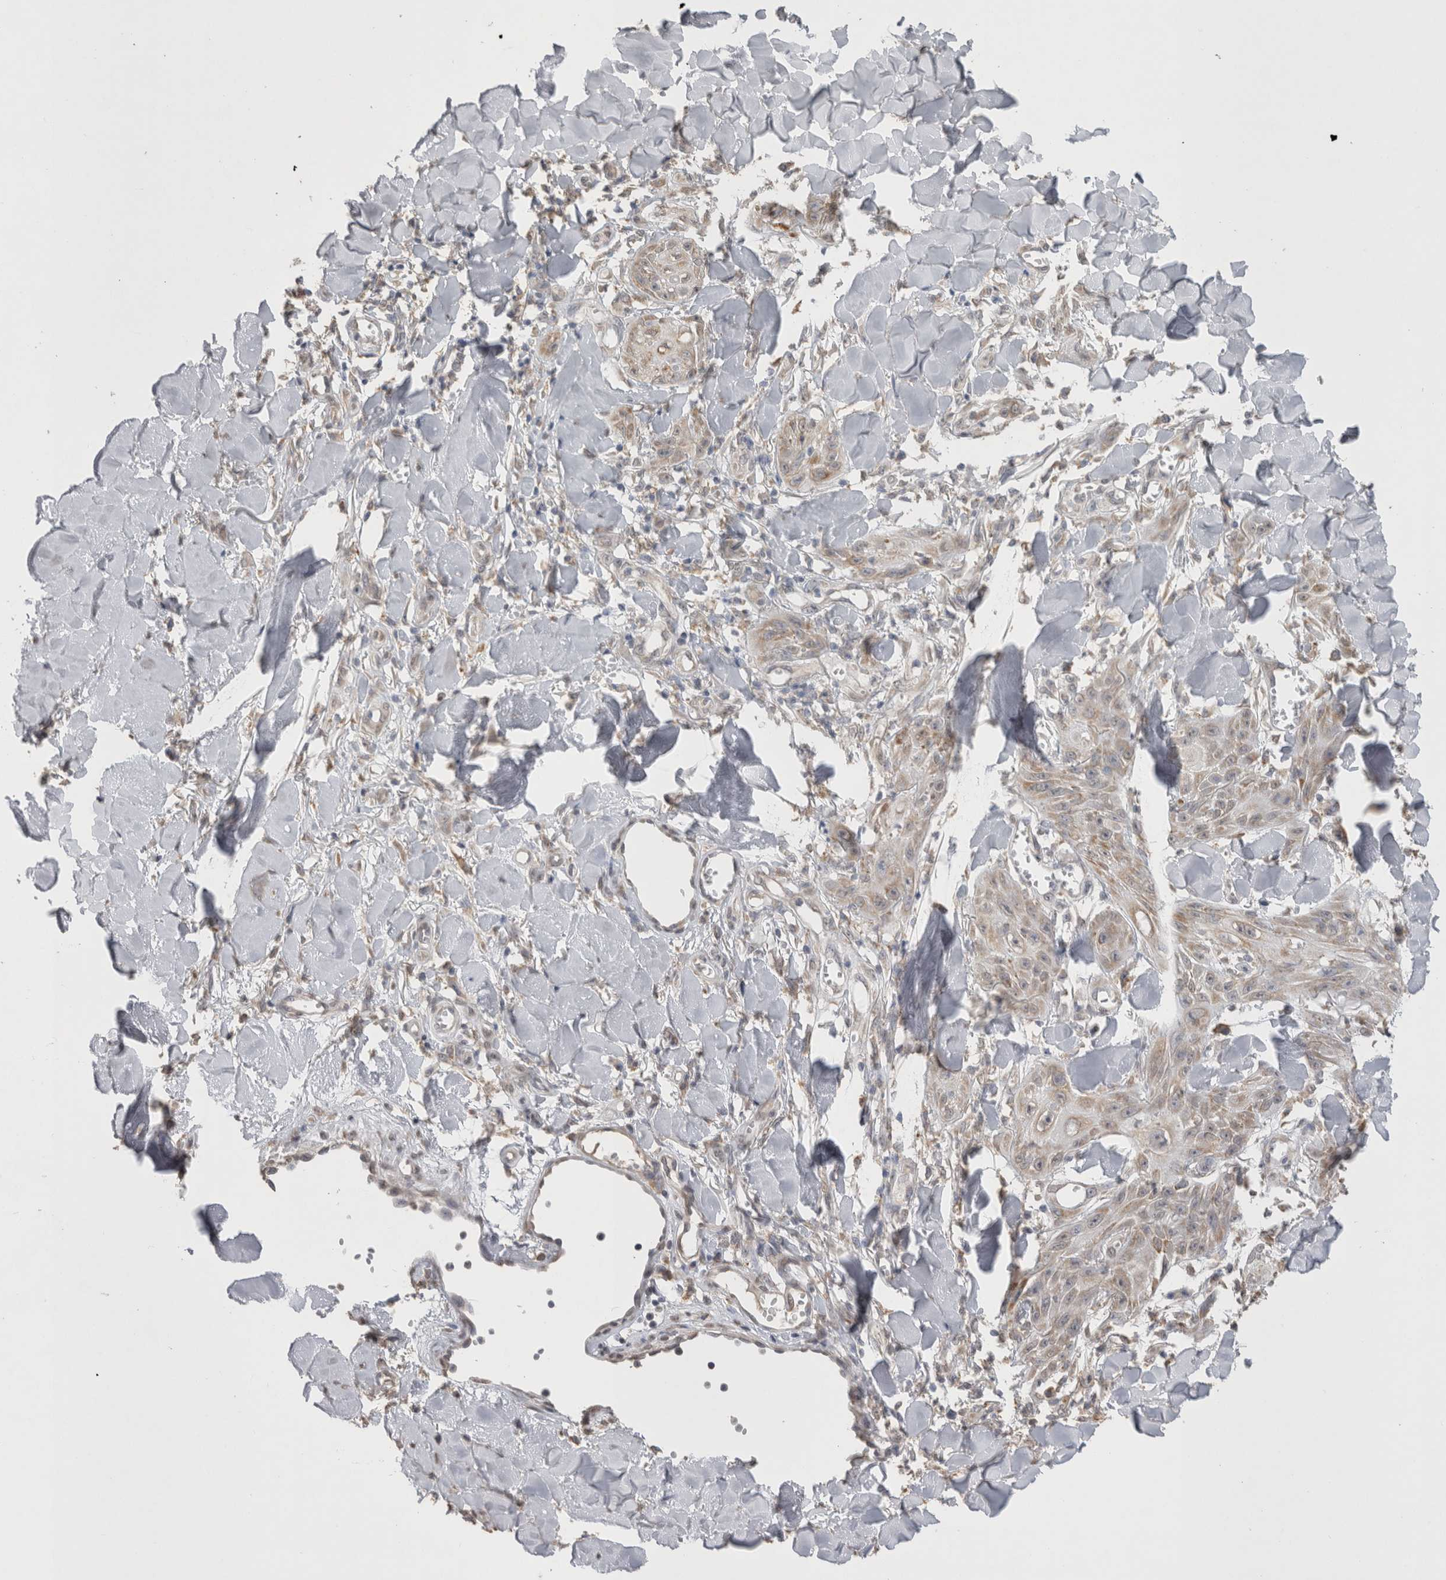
{"staining": {"intensity": "weak", "quantity": "<25%", "location": "cytoplasmic/membranous"}, "tissue": "skin cancer", "cell_type": "Tumor cells", "image_type": "cancer", "snomed": [{"axis": "morphology", "description": "Squamous cell carcinoma, NOS"}, {"axis": "topography", "description": "Skin"}], "caption": "An immunohistochemistry micrograph of skin cancer (squamous cell carcinoma) is shown. There is no staining in tumor cells of skin cancer (squamous cell carcinoma). (DAB (3,3'-diaminobenzidine) IHC visualized using brightfield microscopy, high magnification).", "gene": "NOMO1", "patient": {"sex": "male", "age": 74}}